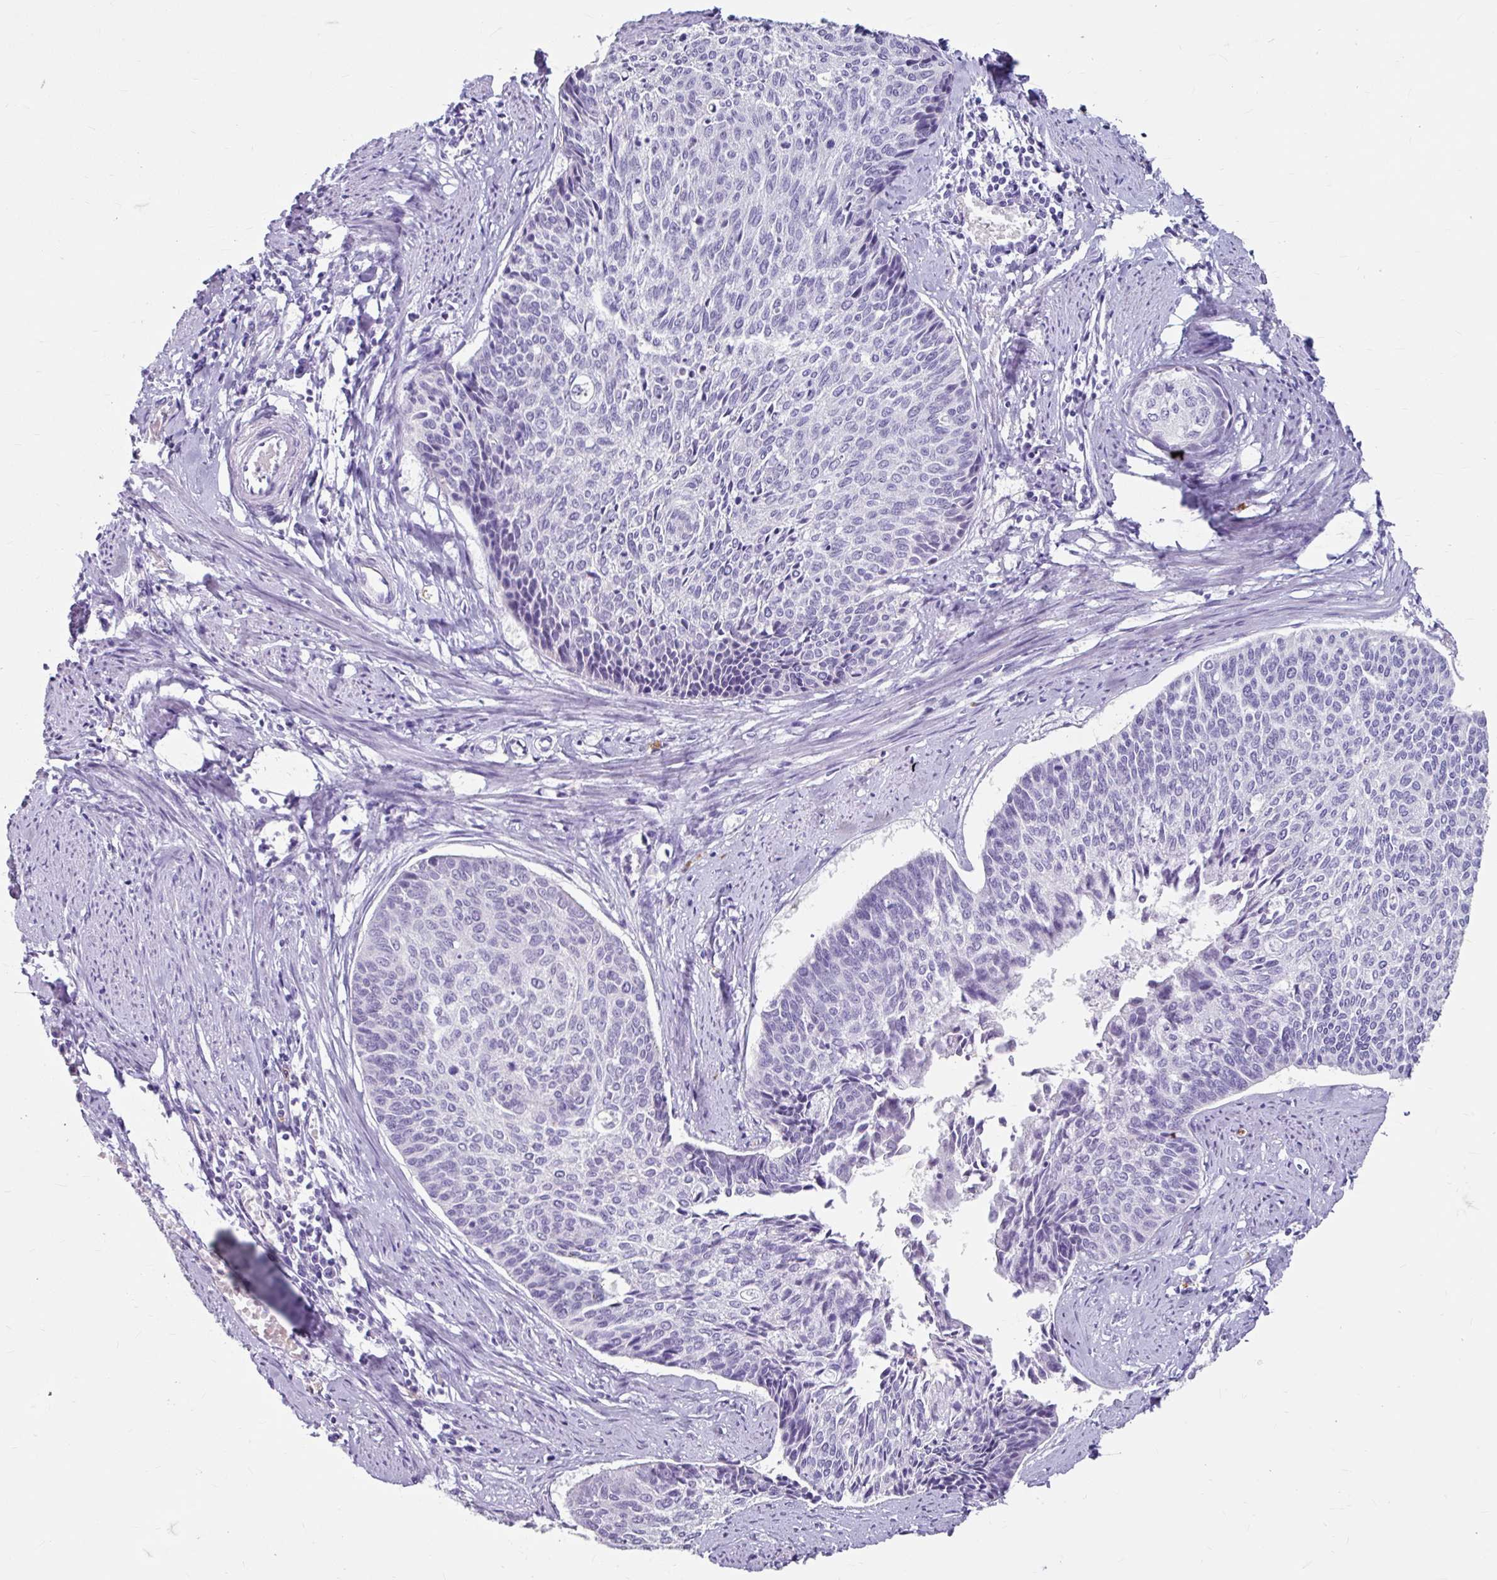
{"staining": {"intensity": "negative", "quantity": "none", "location": "none"}, "tissue": "cervical cancer", "cell_type": "Tumor cells", "image_type": "cancer", "snomed": [{"axis": "morphology", "description": "Squamous cell carcinoma, NOS"}, {"axis": "topography", "description": "Cervix"}], "caption": "Immunohistochemistry (IHC) of human cervical cancer exhibits no positivity in tumor cells. (Stains: DAB (3,3'-diaminobenzidine) IHC with hematoxylin counter stain, Microscopy: brightfield microscopy at high magnification).", "gene": "ANKRD1", "patient": {"sex": "female", "age": 55}}